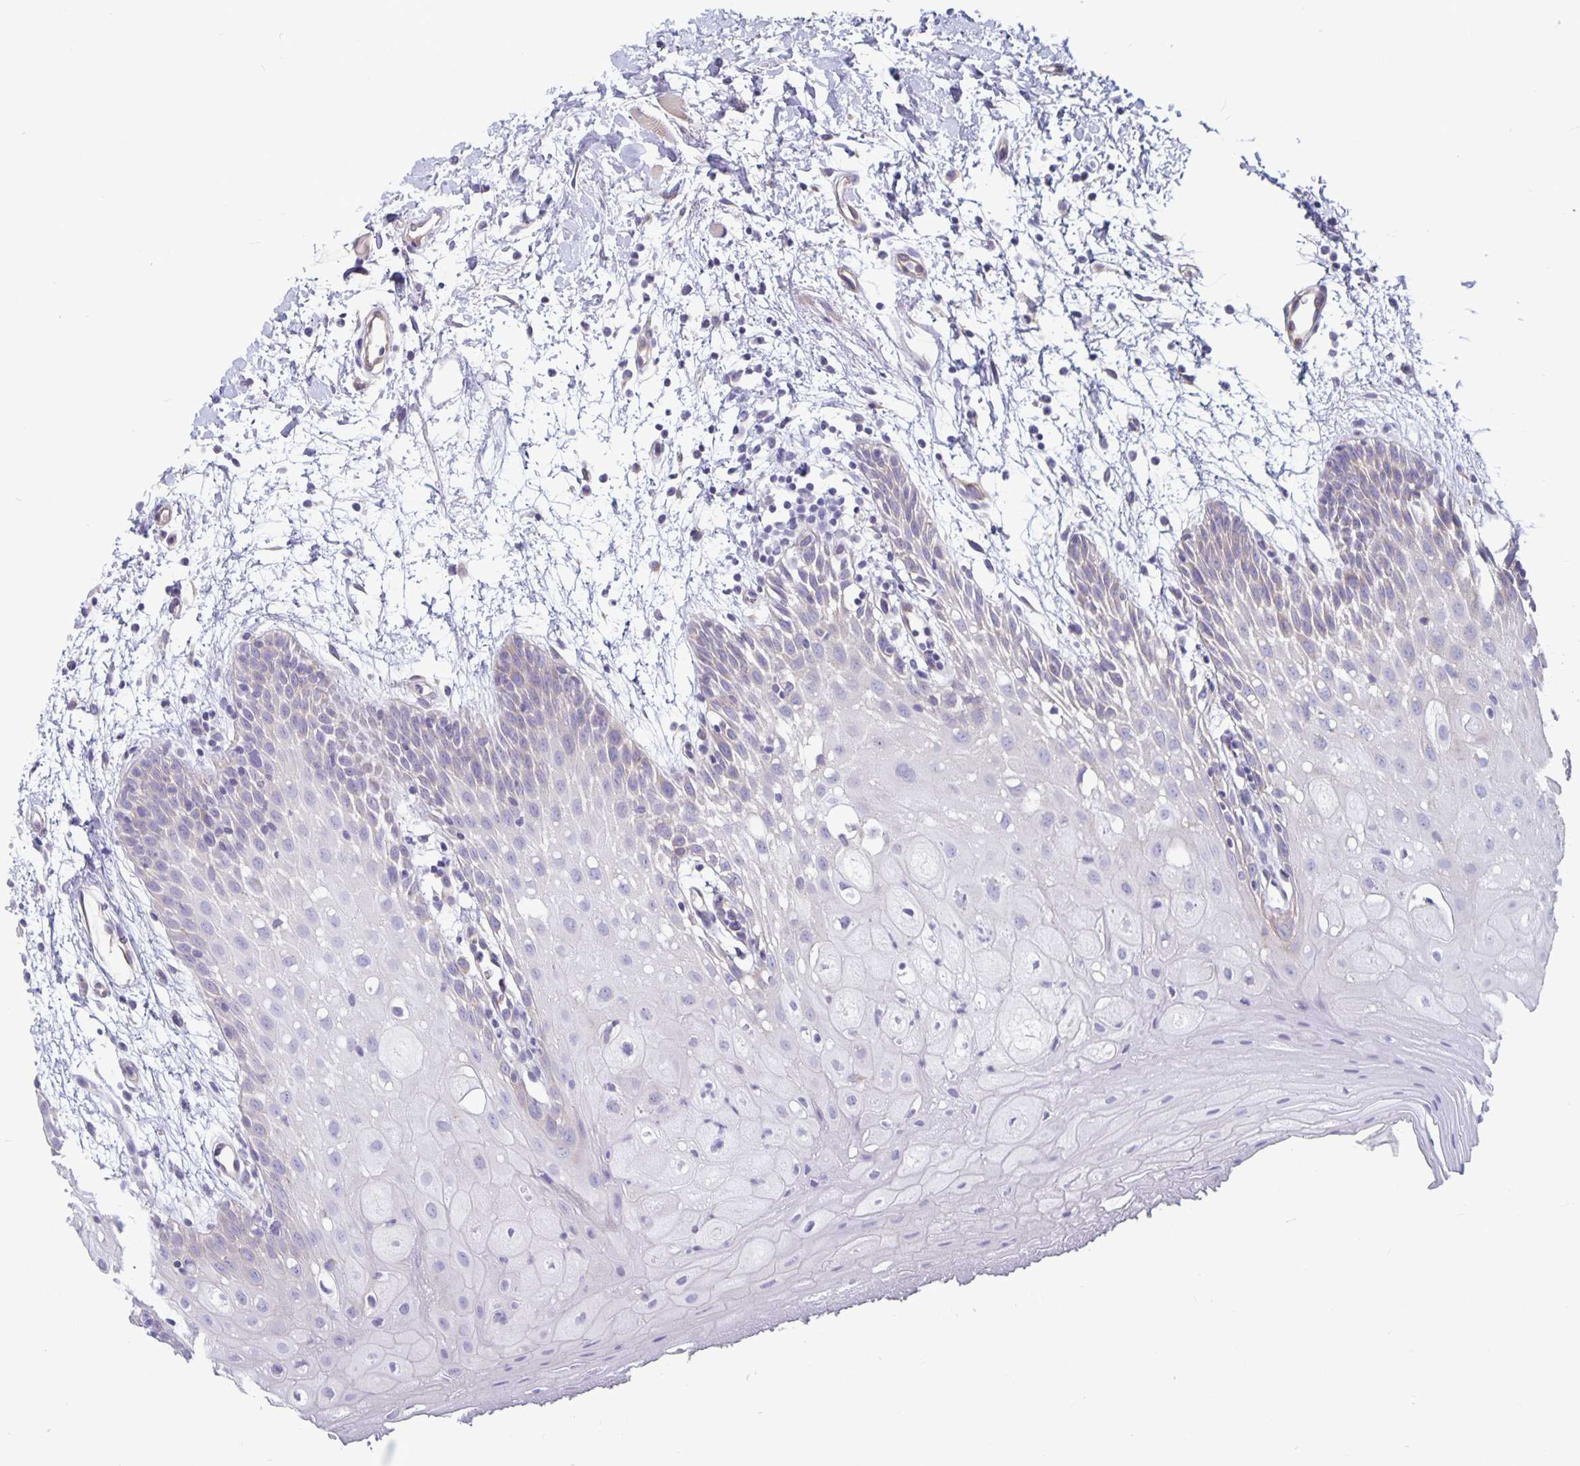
{"staining": {"intensity": "negative", "quantity": "none", "location": "none"}, "tissue": "oral mucosa", "cell_type": "Squamous epithelial cells", "image_type": "normal", "snomed": [{"axis": "morphology", "description": "Normal tissue, NOS"}, {"axis": "morphology", "description": "Squamous cell carcinoma, NOS"}, {"axis": "topography", "description": "Oral tissue"}, {"axis": "topography", "description": "Tounge, NOS"}, {"axis": "topography", "description": "Head-Neck"}], "caption": "Immunohistochemistry (IHC) micrograph of normal oral mucosa: human oral mucosa stained with DAB (3,3'-diaminobenzidine) shows no significant protein expression in squamous epithelial cells.", "gene": "PLCB3", "patient": {"sex": "male", "age": 62}}